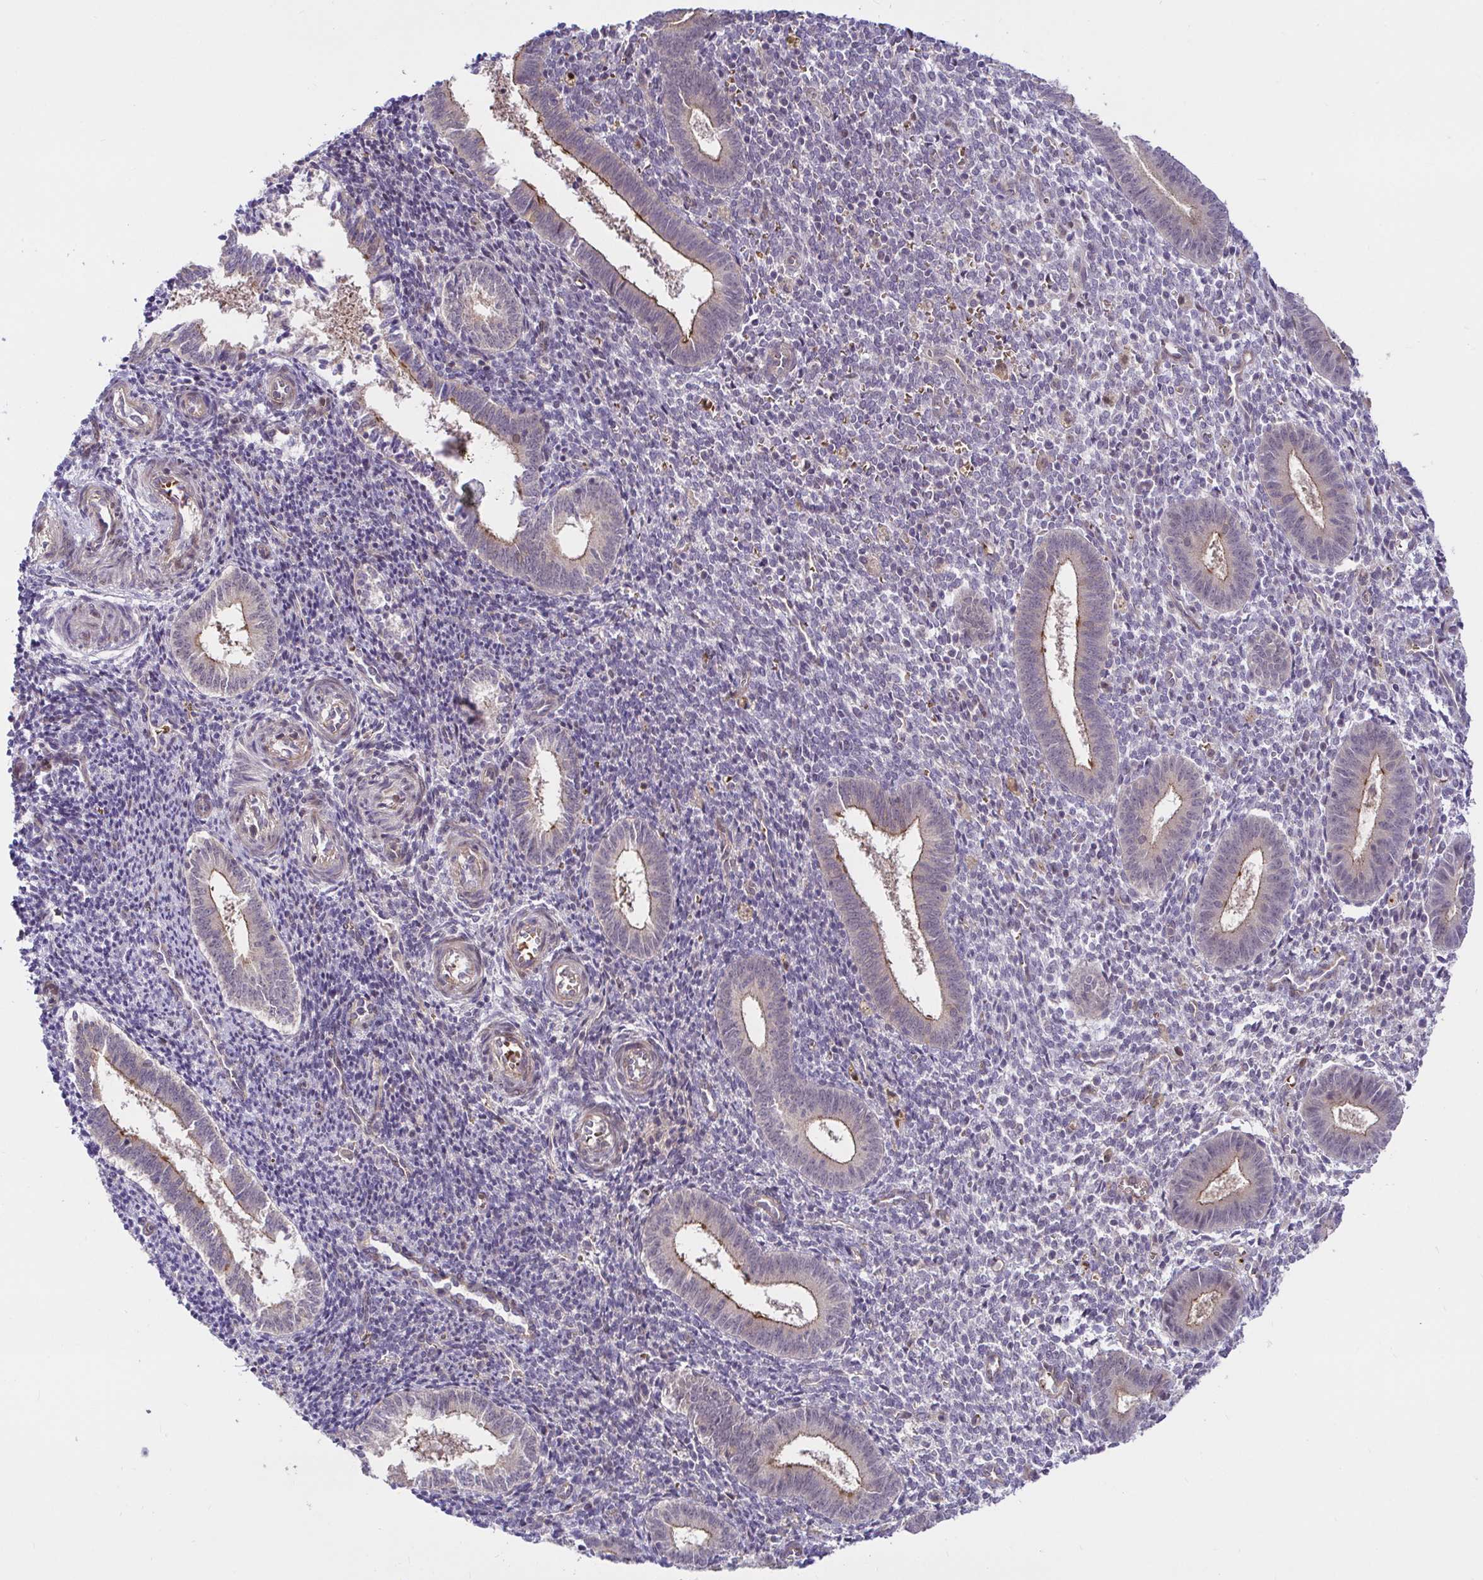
{"staining": {"intensity": "negative", "quantity": "none", "location": "none"}, "tissue": "endometrium", "cell_type": "Cells in endometrial stroma", "image_type": "normal", "snomed": [{"axis": "morphology", "description": "Normal tissue, NOS"}, {"axis": "topography", "description": "Endometrium"}], "caption": "Immunohistochemistry micrograph of unremarkable endometrium stained for a protein (brown), which displays no staining in cells in endometrial stroma. (DAB (3,3'-diaminobenzidine) immunohistochemistry, high magnification).", "gene": "TRIM55", "patient": {"sex": "female", "age": 25}}